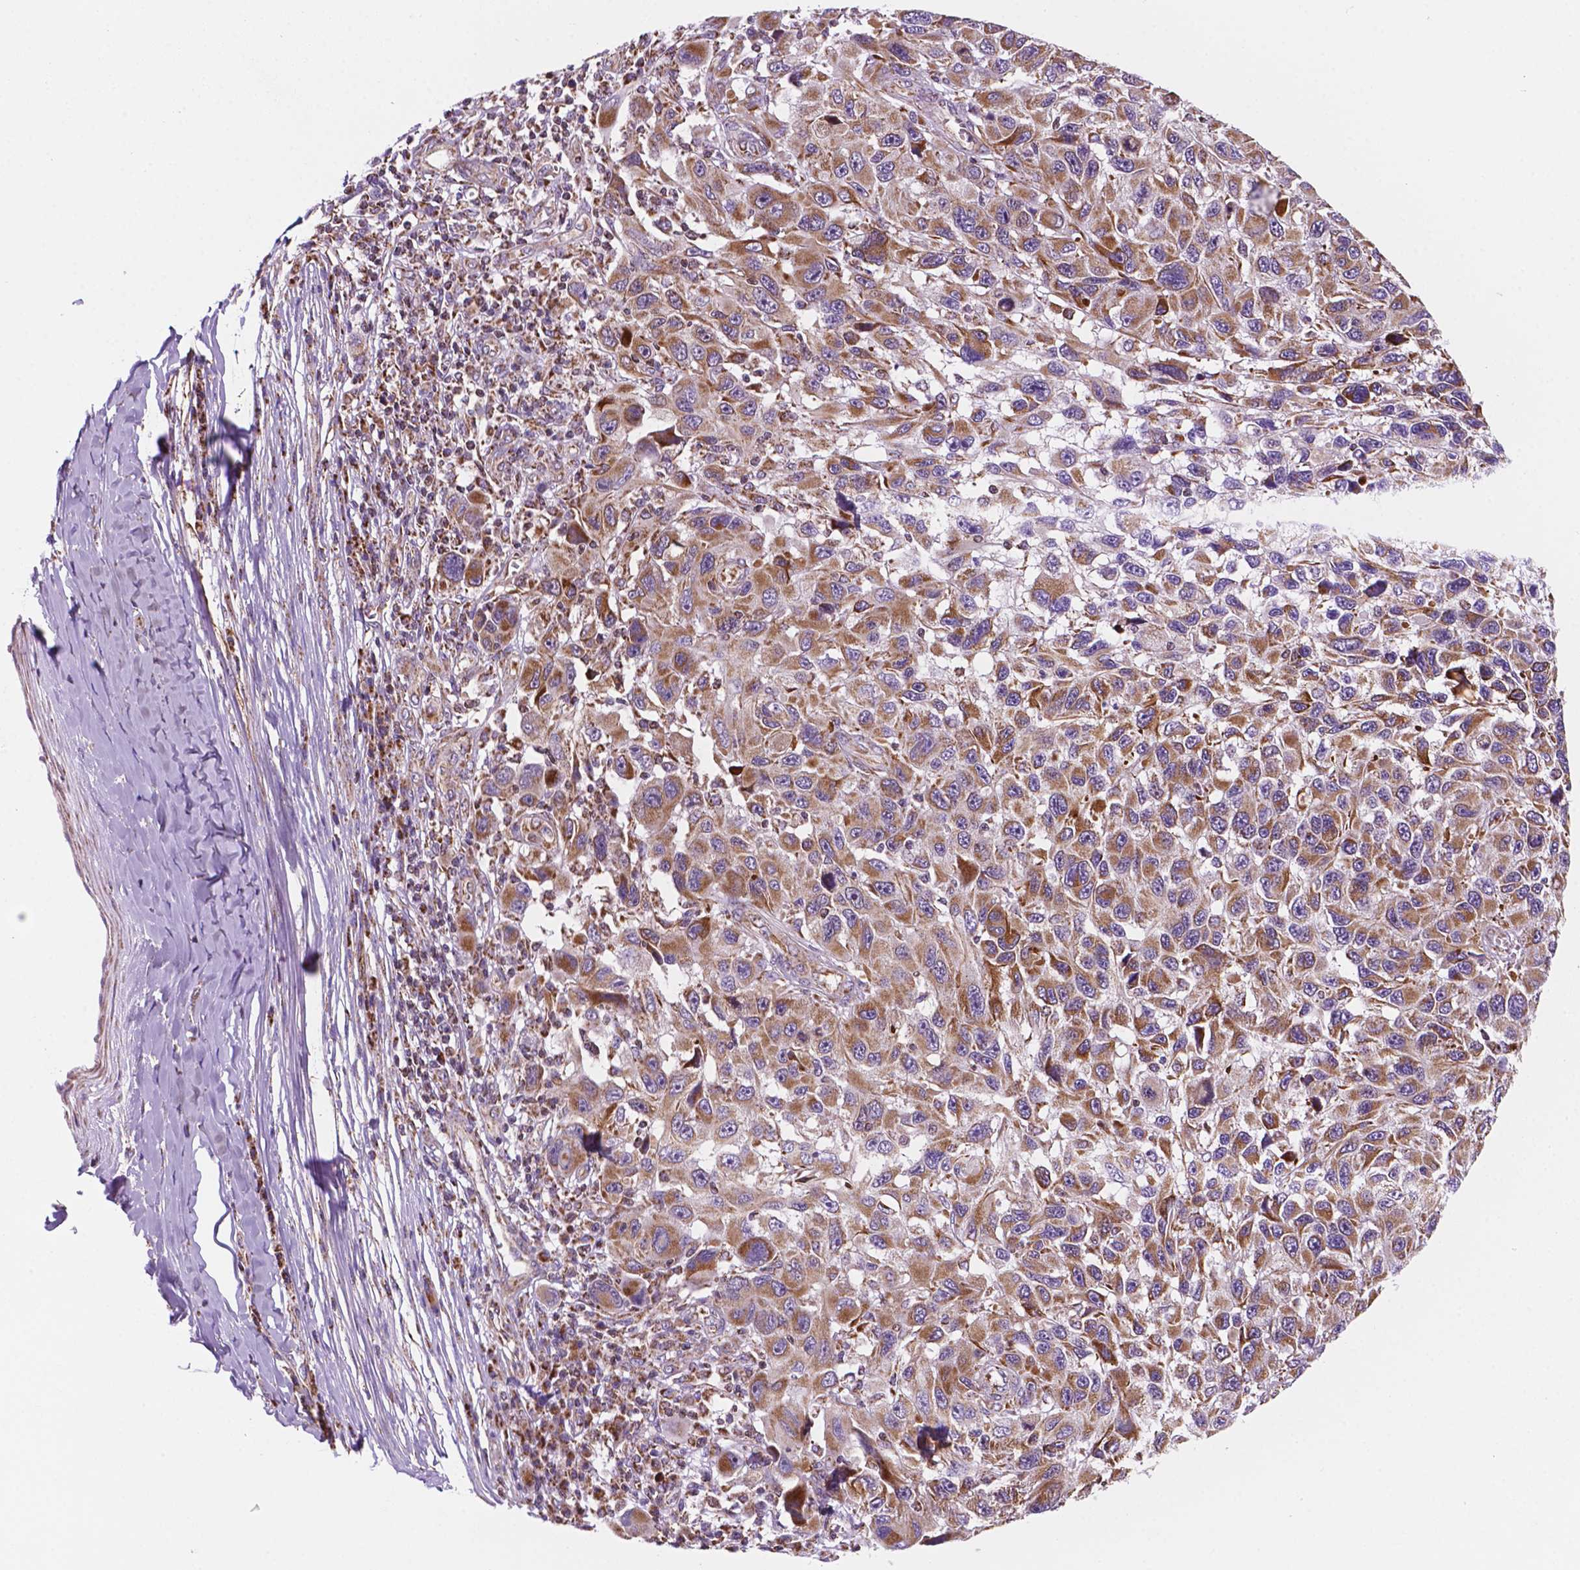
{"staining": {"intensity": "moderate", "quantity": ">75%", "location": "cytoplasmic/membranous"}, "tissue": "melanoma", "cell_type": "Tumor cells", "image_type": "cancer", "snomed": [{"axis": "morphology", "description": "Malignant melanoma, NOS"}, {"axis": "topography", "description": "Skin"}], "caption": "IHC (DAB (3,3'-diaminobenzidine)) staining of human melanoma shows moderate cytoplasmic/membranous protein staining in approximately >75% of tumor cells. Immunohistochemistry (ihc) stains the protein of interest in brown and the nuclei are stained blue.", "gene": "GEMIN4", "patient": {"sex": "male", "age": 53}}